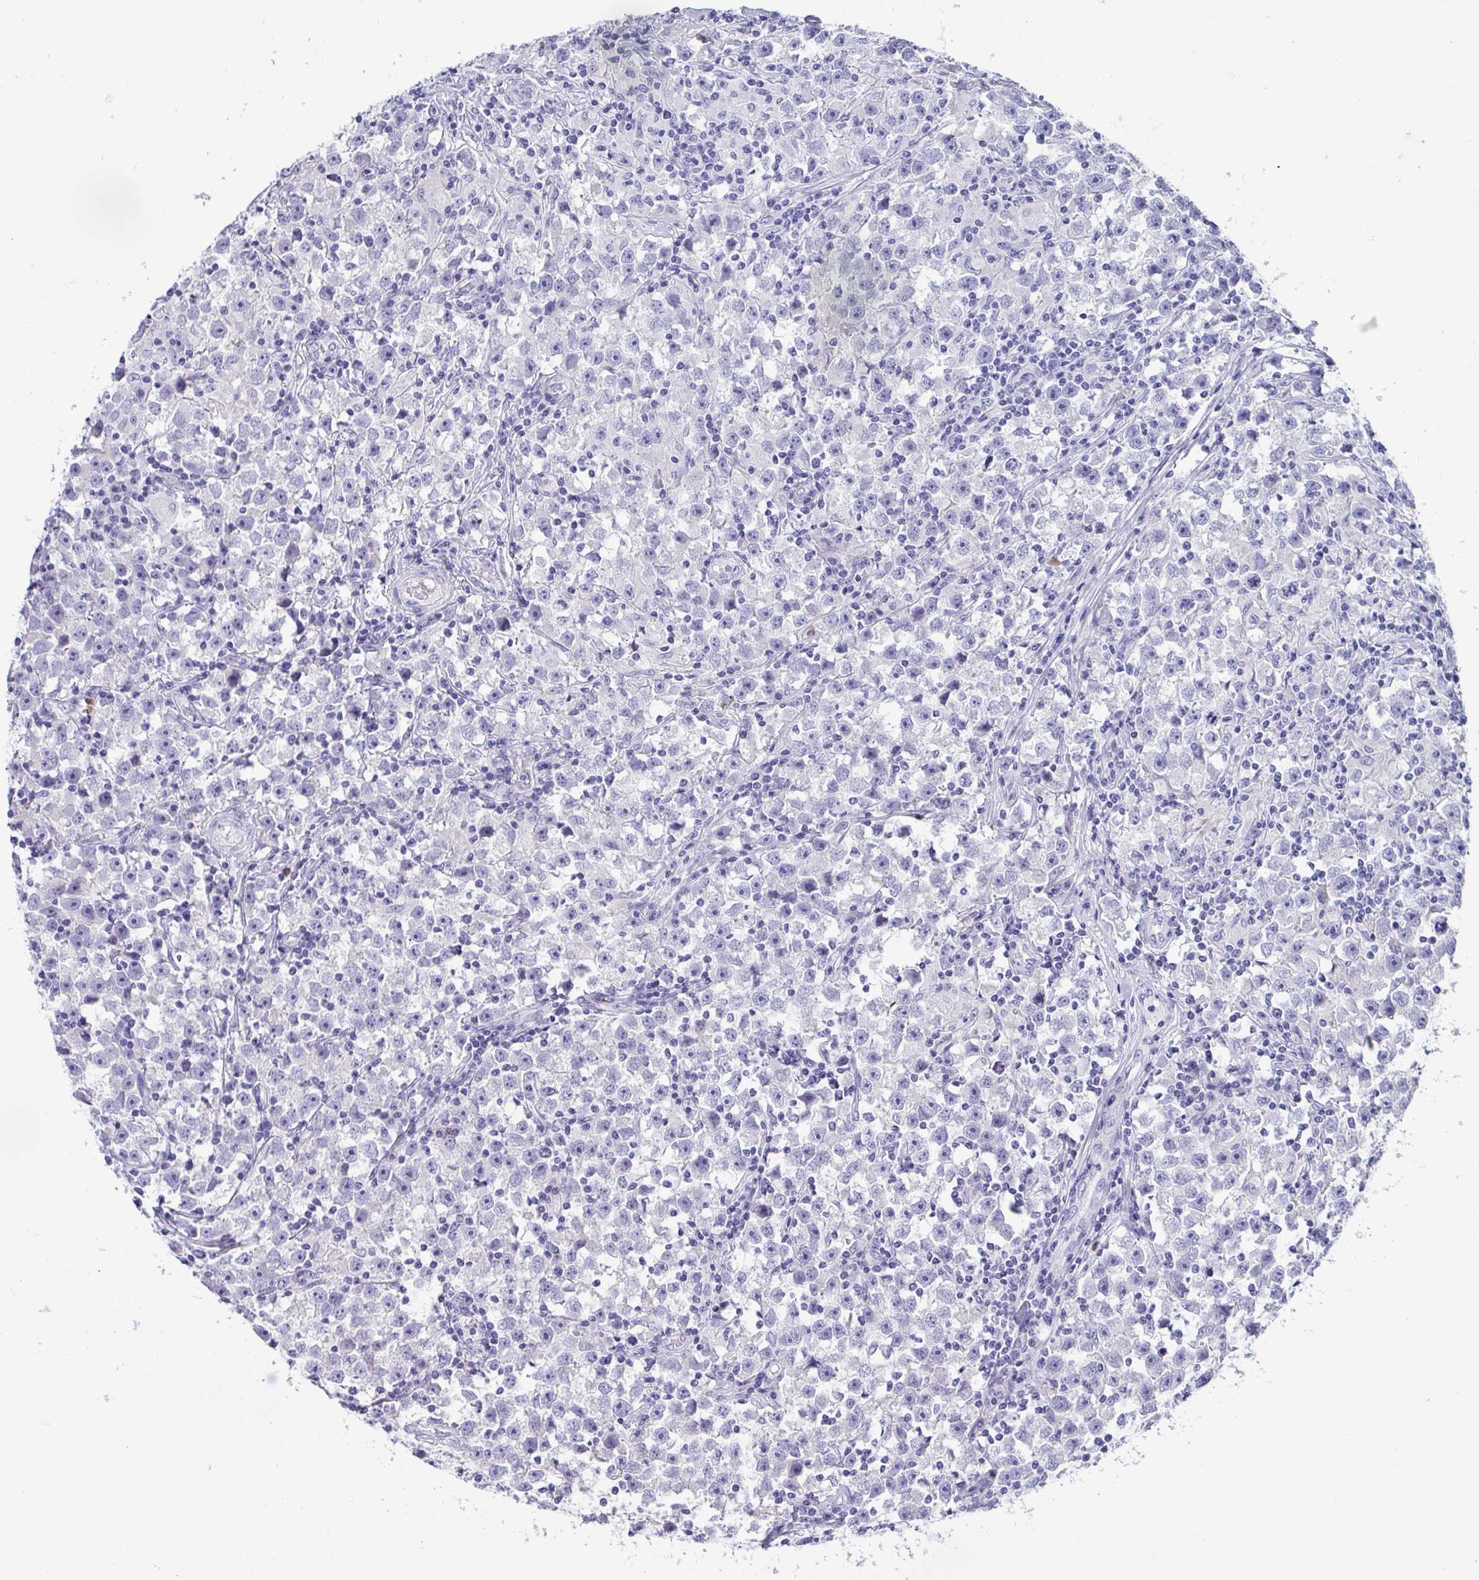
{"staining": {"intensity": "negative", "quantity": "none", "location": "none"}, "tissue": "testis cancer", "cell_type": "Tumor cells", "image_type": "cancer", "snomed": [{"axis": "morphology", "description": "Seminoma, NOS"}, {"axis": "topography", "description": "Testis"}], "caption": "Human testis cancer stained for a protein using immunohistochemistry displays no expression in tumor cells.", "gene": "YBX2", "patient": {"sex": "male", "age": 33}}